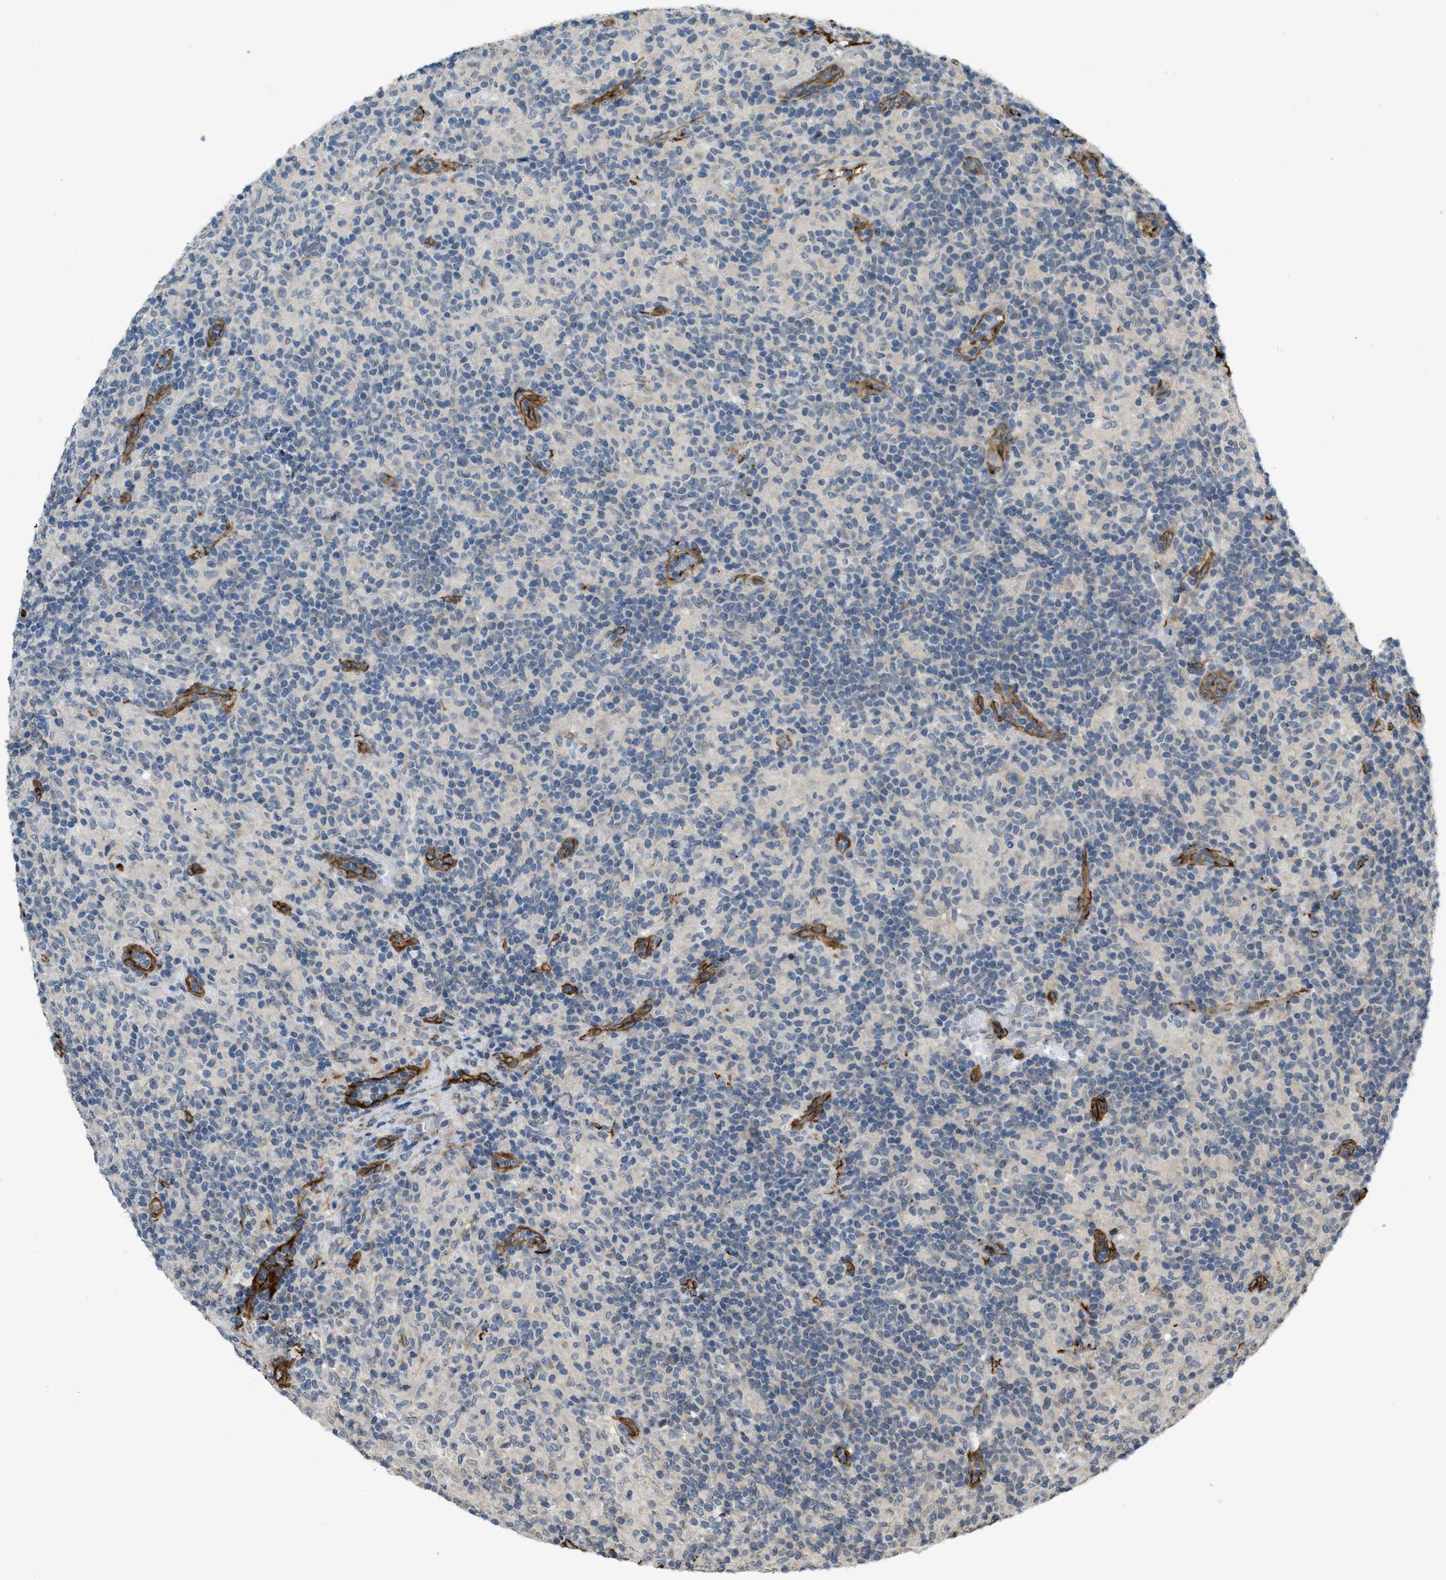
{"staining": {"intensity": "weak", "quantity": "<25%", "location": "cytoplasmic/membranous"}, "tissue": "lymphoma", "cell_type": "Tumor cells", "image_type": "cancer", "snomed": [{"axis": "morphology", "description": "Hodgkin's disease, NOS"}, {"axis": "topography", "description": "Lymph node"}], "caption": "This is an IHC photomicrograph of human lymphoma. There is no expression in tumor cells.", "gene": "NMB", "patient": {"sex": "male", "age": 70}}